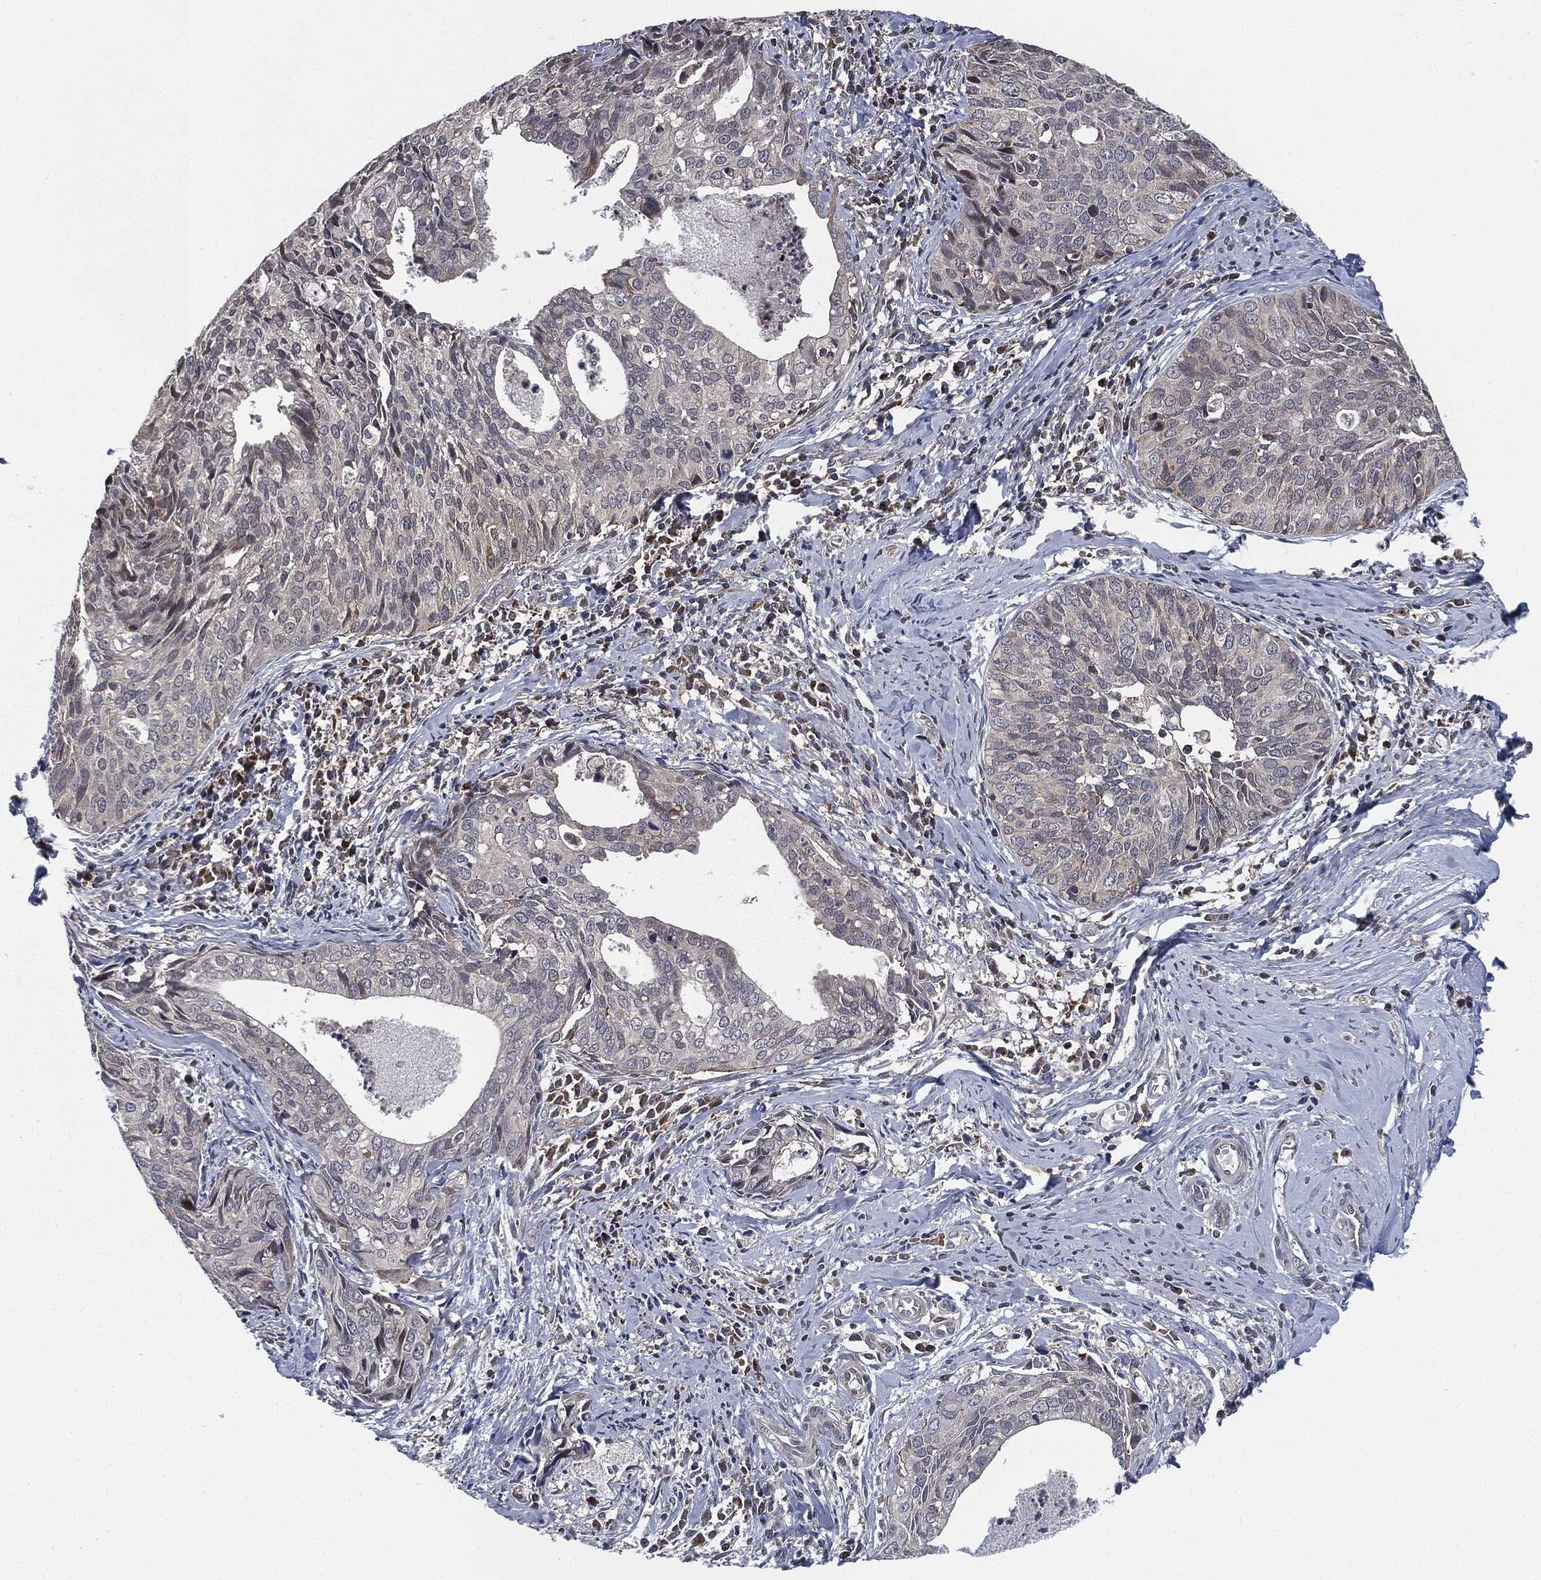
{"staining": {"intensity": "negative", "quantity": "none", "location": "none"}, "tissue": "cervical cancer", "cell_type": "Tumor cells", "image_type": "cancer", "snomed": [{"axis": "morphology", "description": "Squamous cell carcinoma, NOS"}, {"axis": "topography", "description": "Cervix"}], "caption": "The micrograph displays no significant positivity in tumor cells of cervical cancer (squamous cell carcinoma).", "gene": "UBR1", "patient": {"sex": "female", "age": 29}}